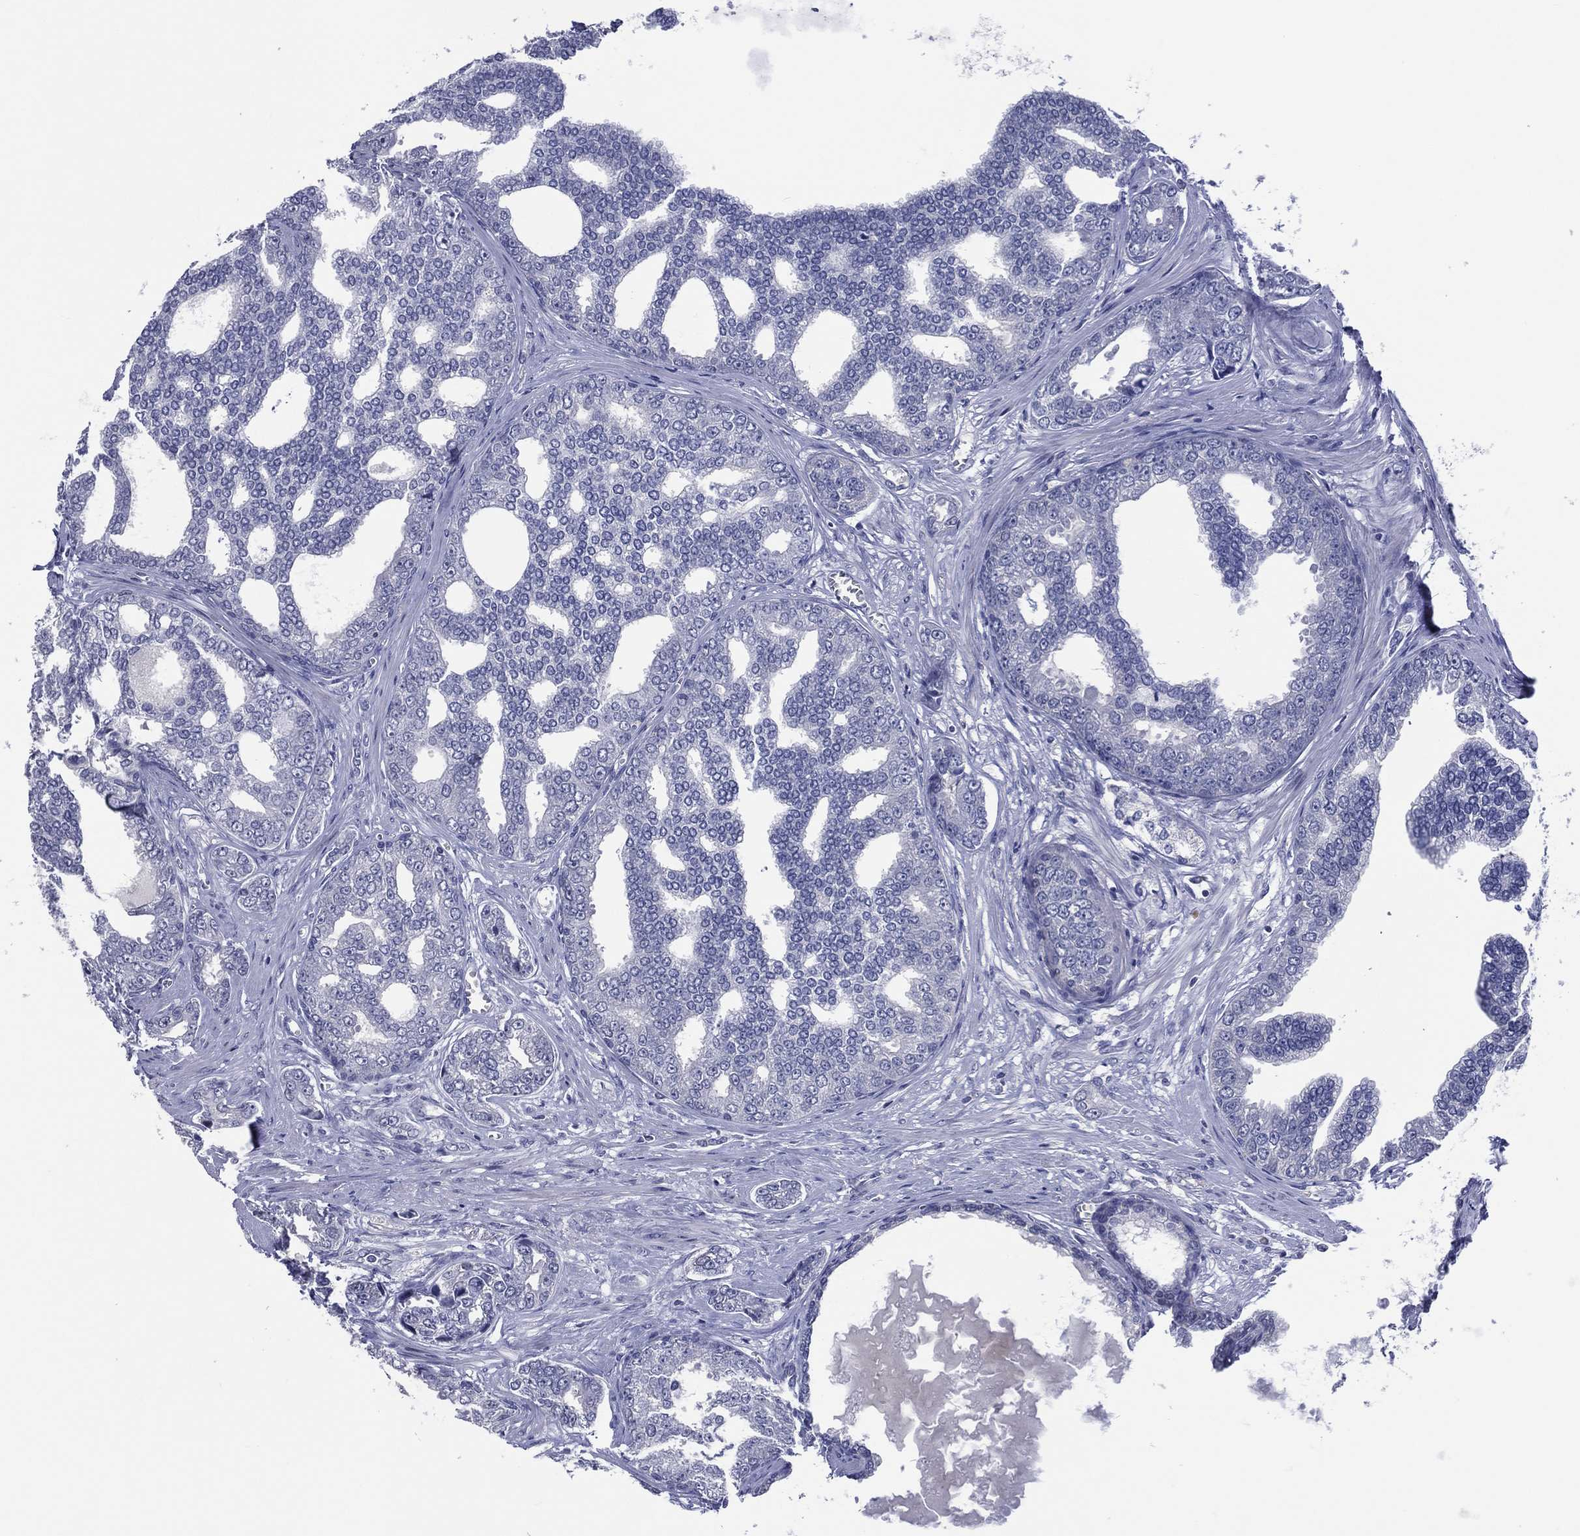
{"staining": {"intensity": "negative", "quantity": "none", "location": "none"}, "tissue": "prostate cancer", "cell_type": "Tumor cells", "image_type": "cancer", "snomed": [{"axis": "morphology", "description": "Adenocarcinoma, NOS"}, {"axis": "topography", "description": "Prostate"}], "caption": "A high-resolution photomicrograph shows immunohistochemistry (IHC) staining of prostate cancer, which shows no significant positivity in tumor cells. Nuclei are stained in blue.", "gene": "TRIM31", "patient": {"sex": "male", "age": 67}}